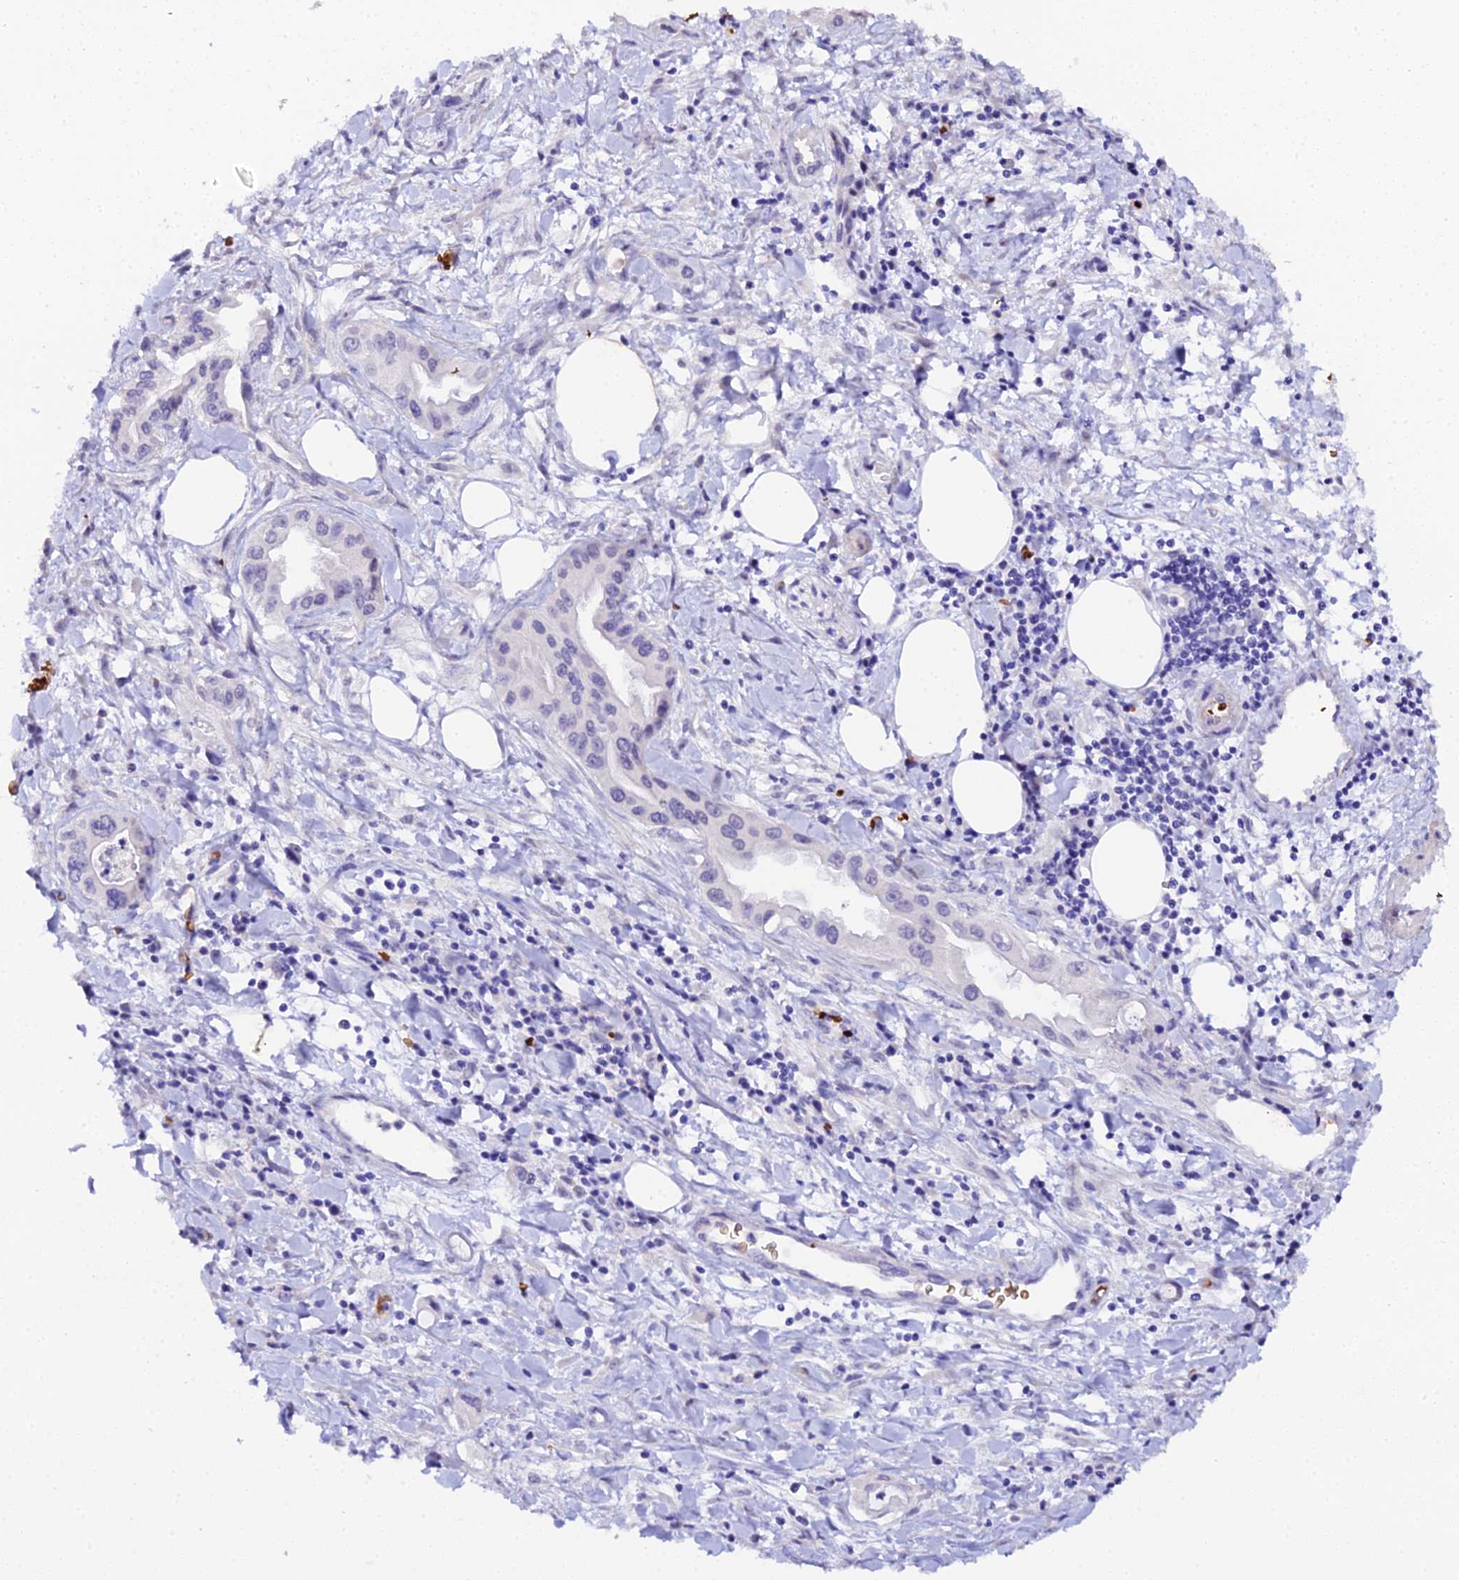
{"staining": {"intensity": "negative", "quantity": "none", "location": "none"}, "tissue": "pancreatic cancer", "cell_type": "Tumor cells", "image_type": "cancer", "snomed": [{"axis": "morphology", "description": "Adenocarcinoma, NOS"}, {"axis": "topography", "description": "Pancreas"}], "caption": "Tumor cells show no significant protein expression in pancreatic cancer (adenocarcinoma).", "gene": "CFAP45", "patient": {"sex": "female", "age": 77}}